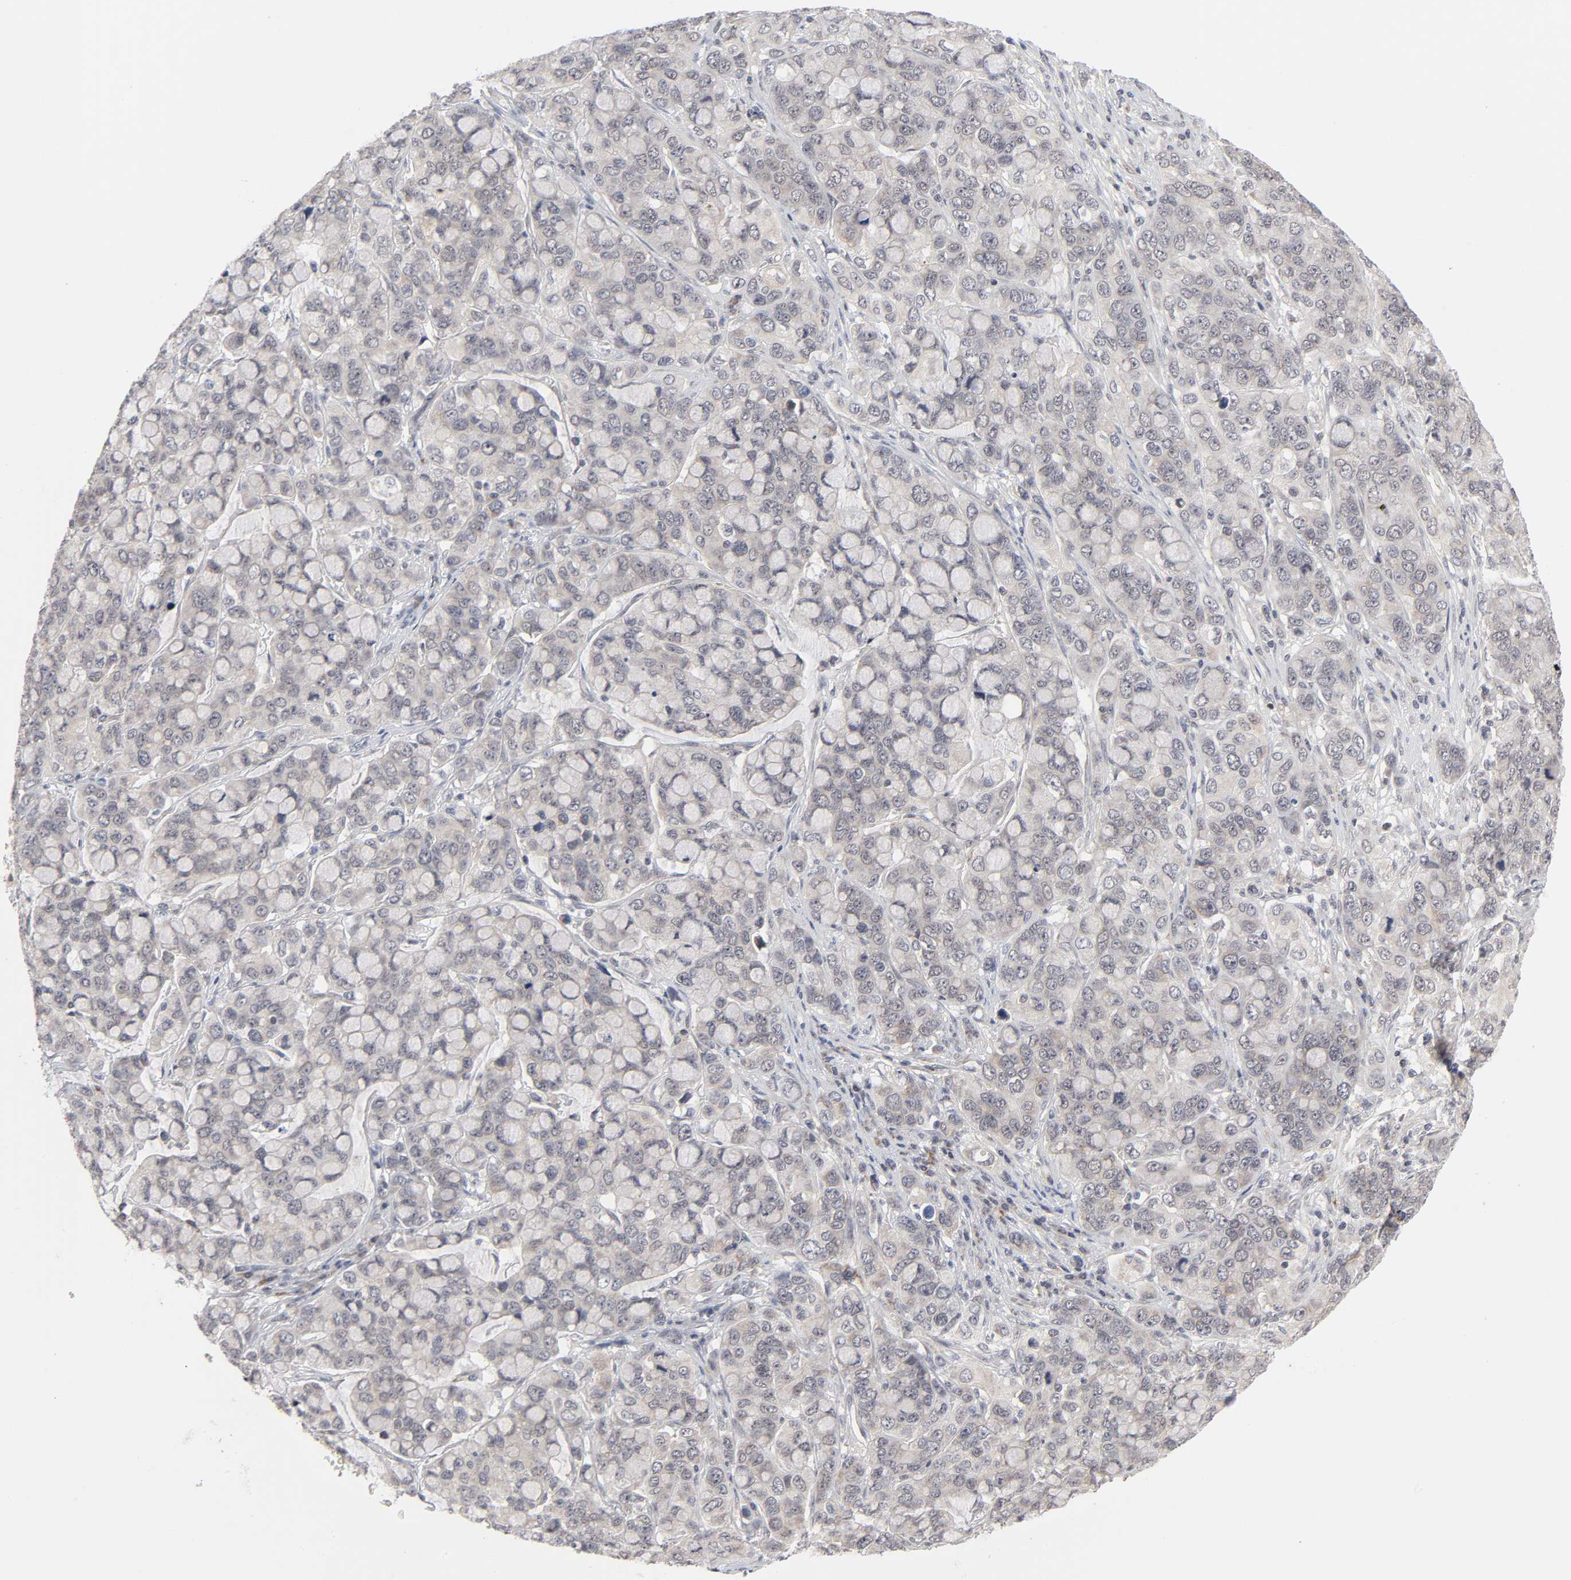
{"staining": {"intensity": "weak", "quantity": ">75%", "location": "cytoplasmic/membranous"}, "tissue": "stomach cancer", "cell_type": "Tumor cells", "image_type": "cancer", "snomed": [{"axis": "morphology", "description": "Adenocarcinoma, NOS"}, {"axis": "topography", "description": "Stomach, lower"}], "caption": "IHC (DAB) staining of human adenocarcinoma (stomach) displays weak cytoplasmic/membranous protein positivity in approximately >75% of tumor cells. (Brightfield microscopy of DAB IHC at high magnification).", "gene": "AUH", "patient": {"sex": "male", "age": 84}}